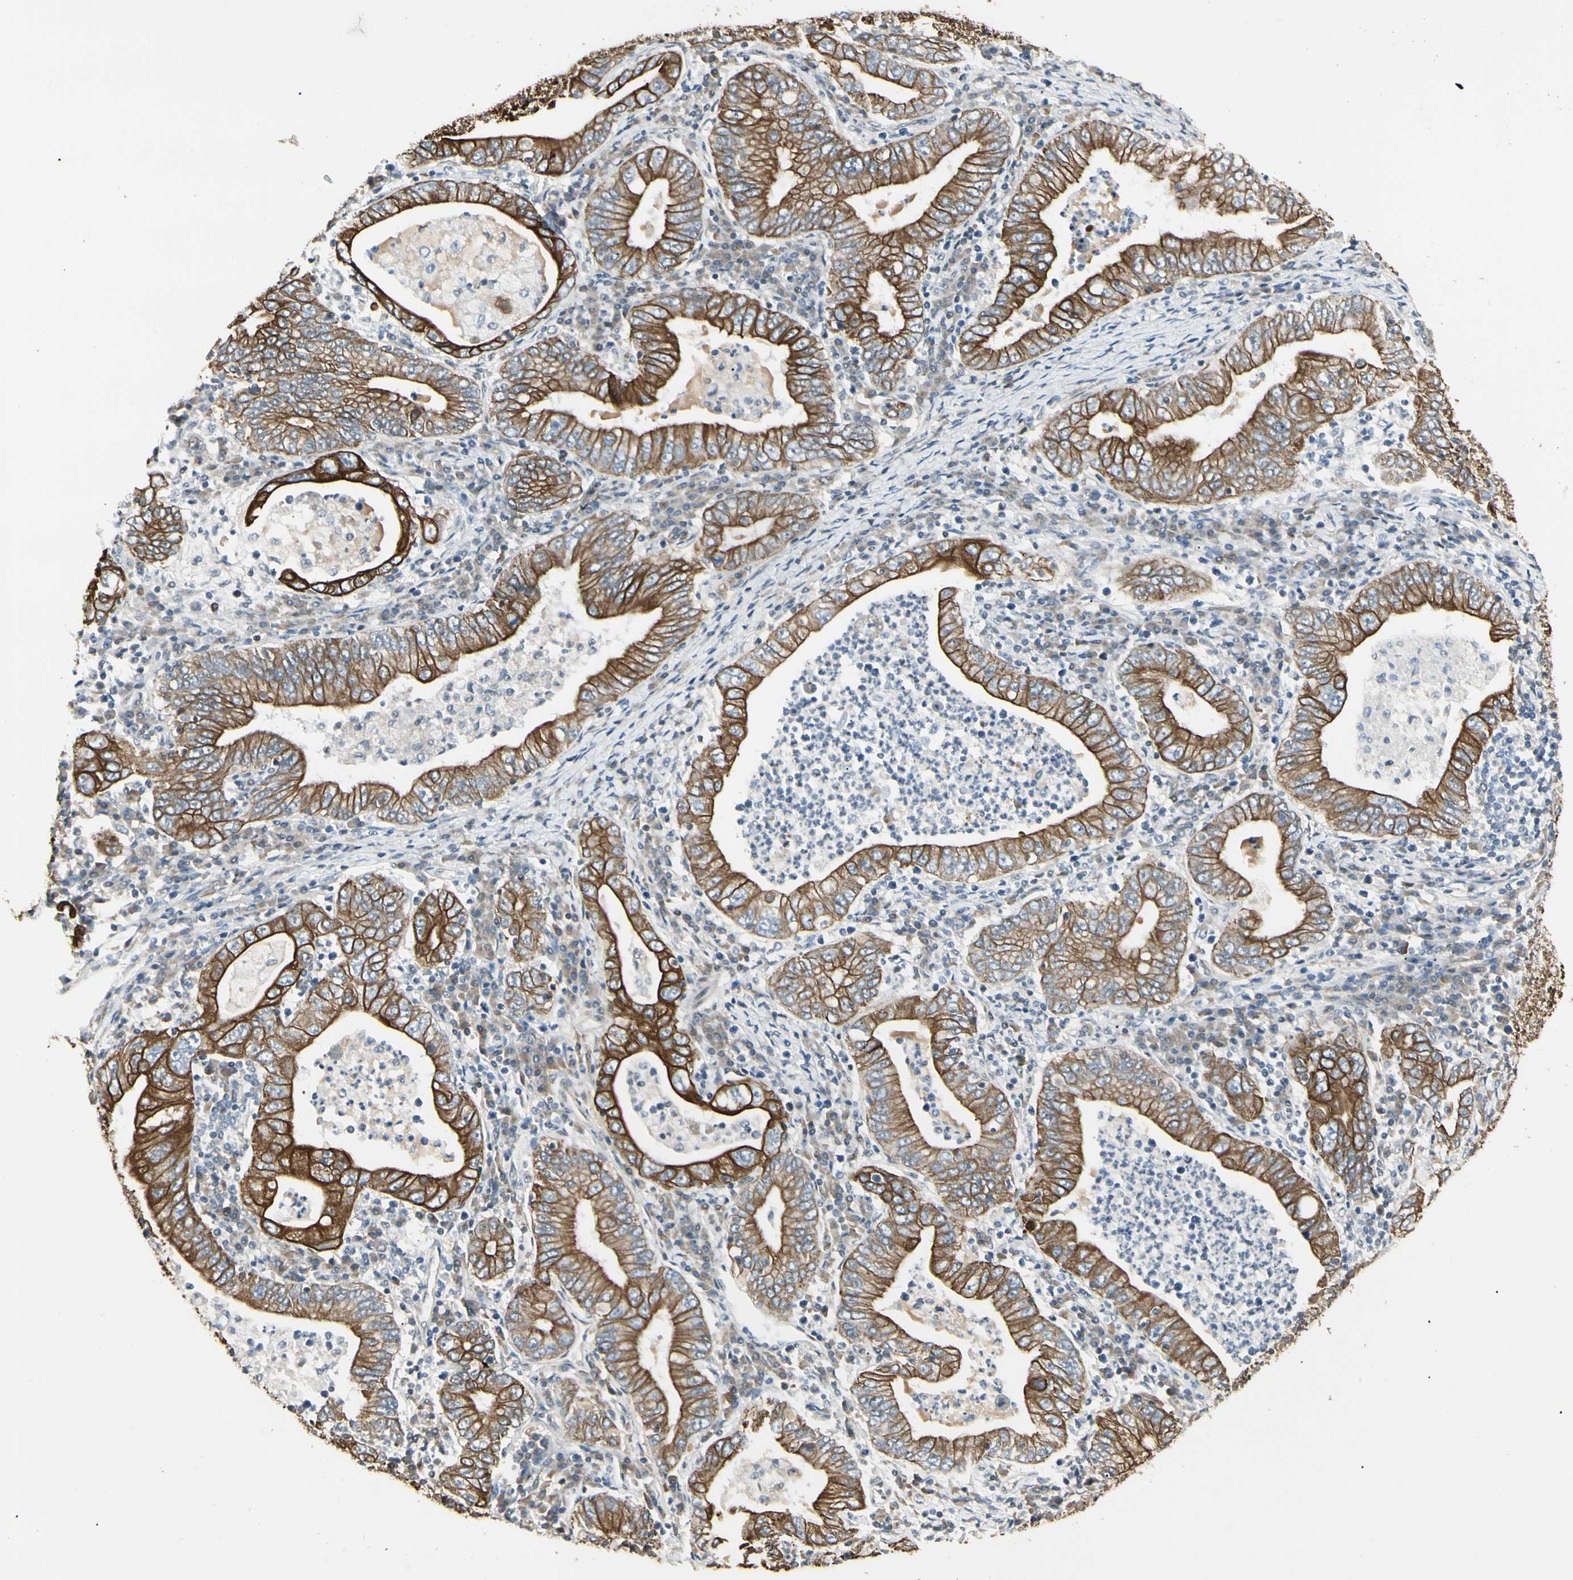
{"staining": {"intensity": "strong", "quantity": ">75%", "location": "cytoplasmic/membranous"}, "tissue": "stomach cancer", "cell_type": "Tumor cells", "image_type": "cancer", "snomed": [{"axis": "morphology", "description": "Normal tissue, NOS"}, {"axis": "morphology", "description": "Adenocarcinoma, NOS"}, {"axis": "topography", "description": "Esophagus"}, {"axis": "topography", "description": "Stomach, upper"}, {"axis": "topography", "description": "Peripheral nerve tissue"}], "caption": "Immunohistochemical staining of human adenocarcinoma (stomach) displays high levels of strong cytoplasmic/membranous protein staining in approximately >75% of tumor cells.", "gene": "ATXN1", "patient": {"sex": "male", "age": 62}}